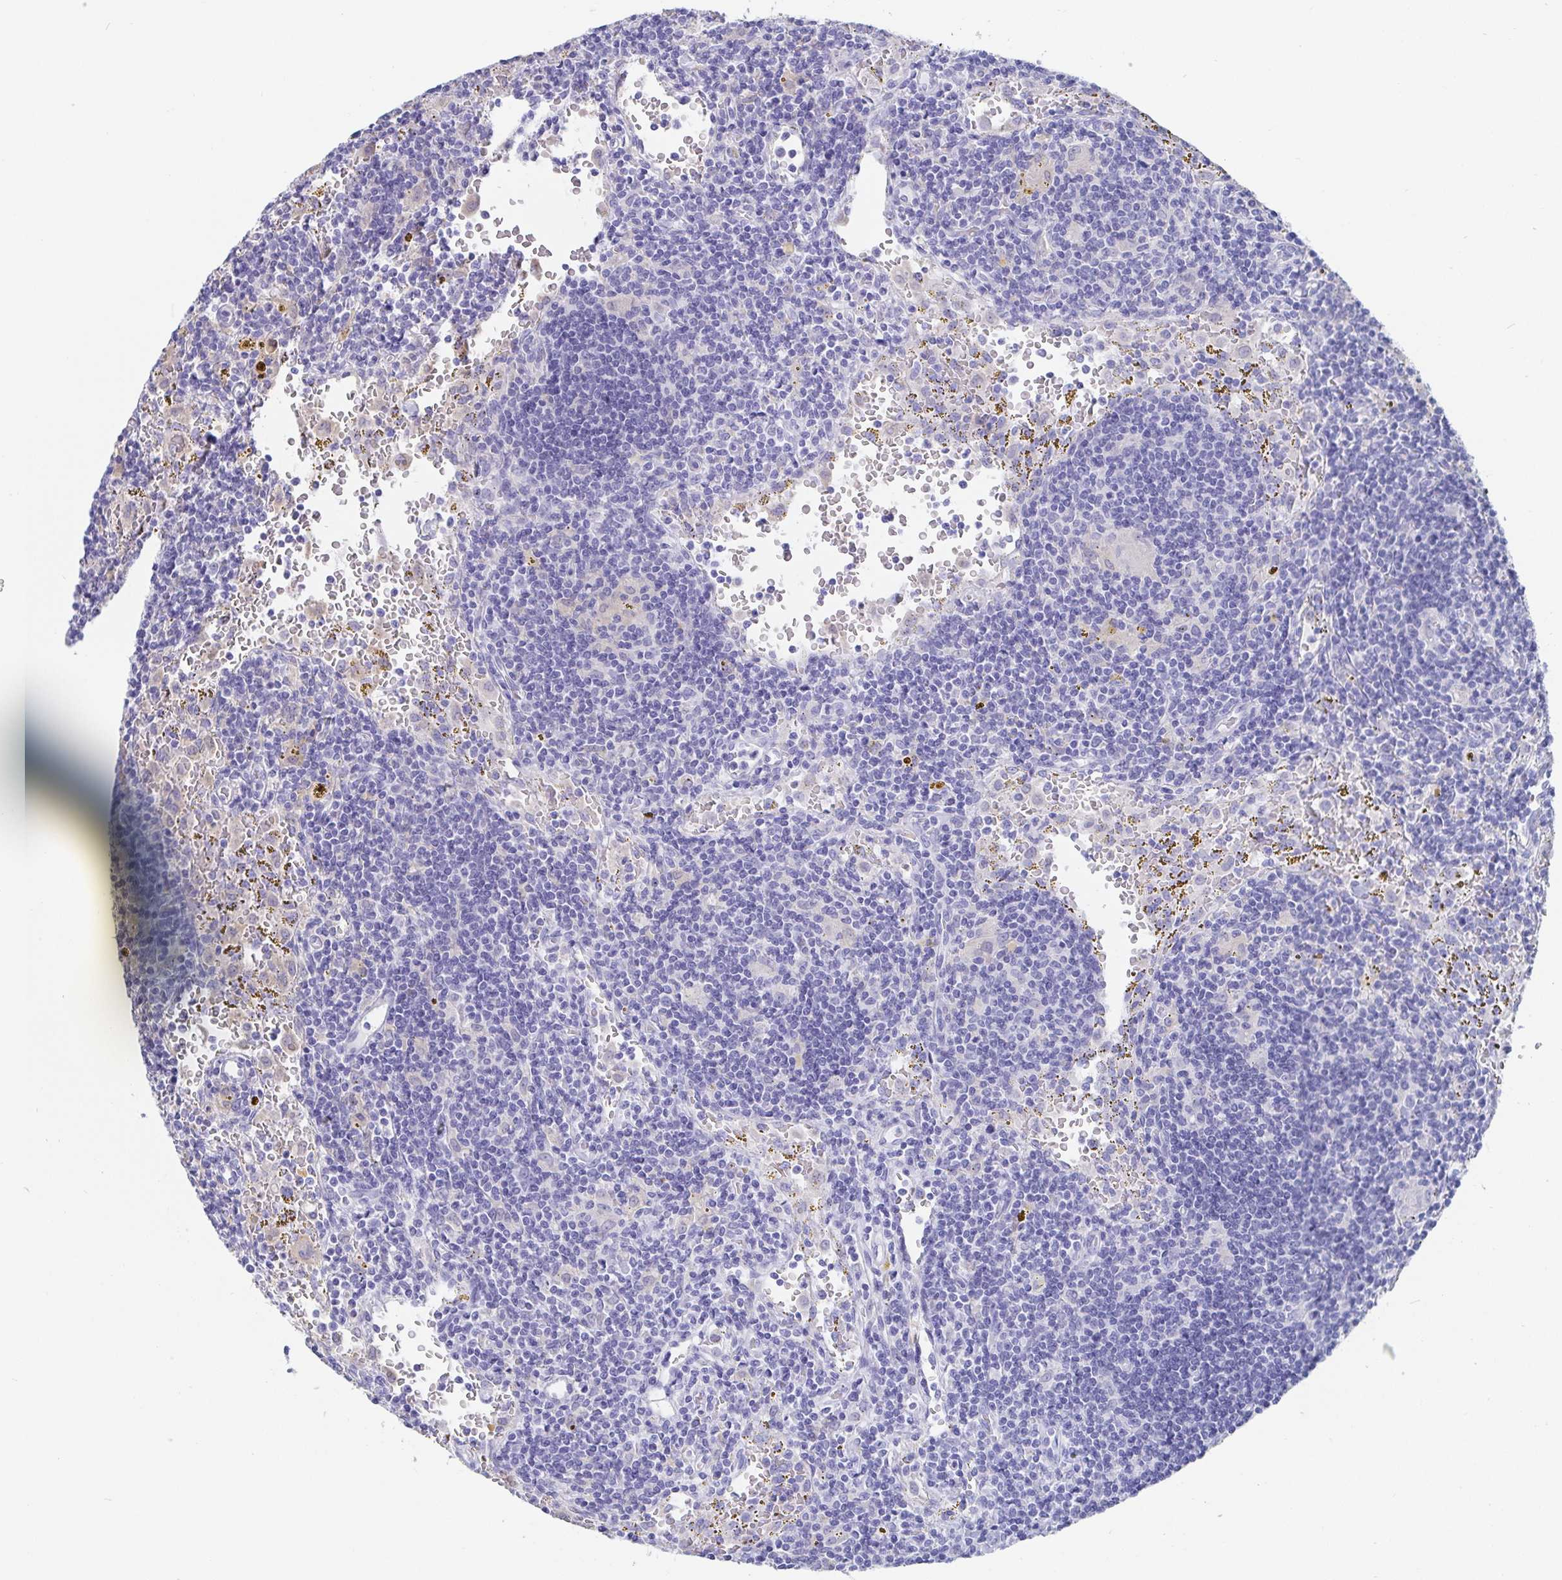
{"staining": {"intensity": "negative", "quantity": "none", "location": "none"}, "tissue": "lymphoma", "cell_type": "Tumor cells", "image_type": "cancer", "snomed": [{"axis": "morphology", "description": "Malignant lymphoma, non-Hodgkin's type, Low grade"}, {"axis": "topography", "description": "Spleen"}], "caption": "Protein analysis of low-grade malignant lymphoma, non-Hodgkin's type shows no significant positivity in tumor cells.", "gene": "IDH1", "patient": {"sex": "female", "age": 70}}